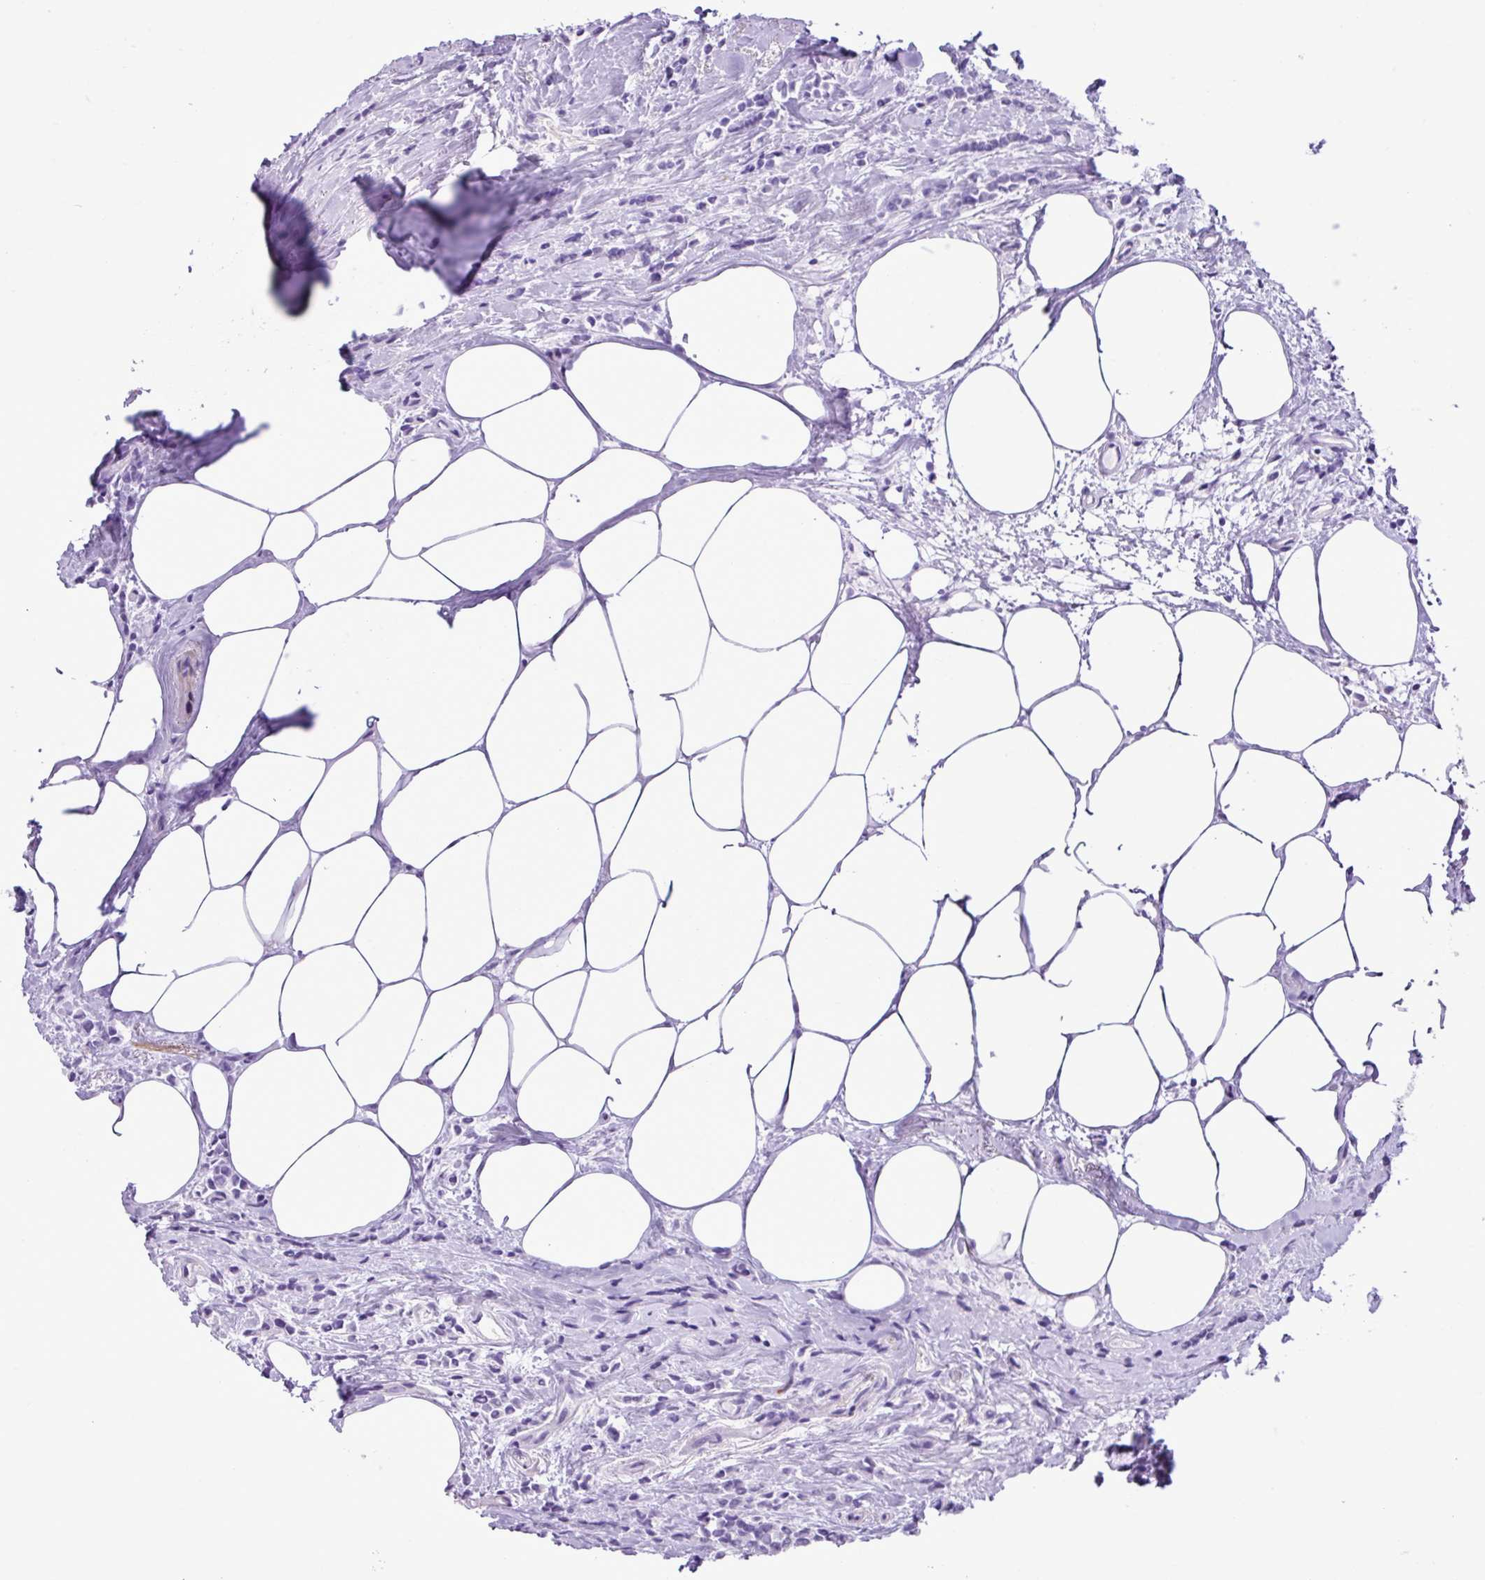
{"staining": {"intensity": "negative", "quantity": "none", "location": "none"}, "tissue": "breast cancer", "cell_type": "Tumor cells", "image_type": "cancer", "snomed": [{"axis": "morphology", "description": "Lobular carcinoma"}, {"axis": "topography", "description": "Breast"}], "caption": "Immunohistochemical staining of breast cancer (lobular carcinoma) demonstrates no significant expression in tumor cells. Brightfield microscopy of immunohistochemistry (IHC) stained with DAB (brown) and hematoxylin (blue), captured at high magnification.", "gene": "ZSCAN5A", "patient": {"sex": "female", "age": 84}}